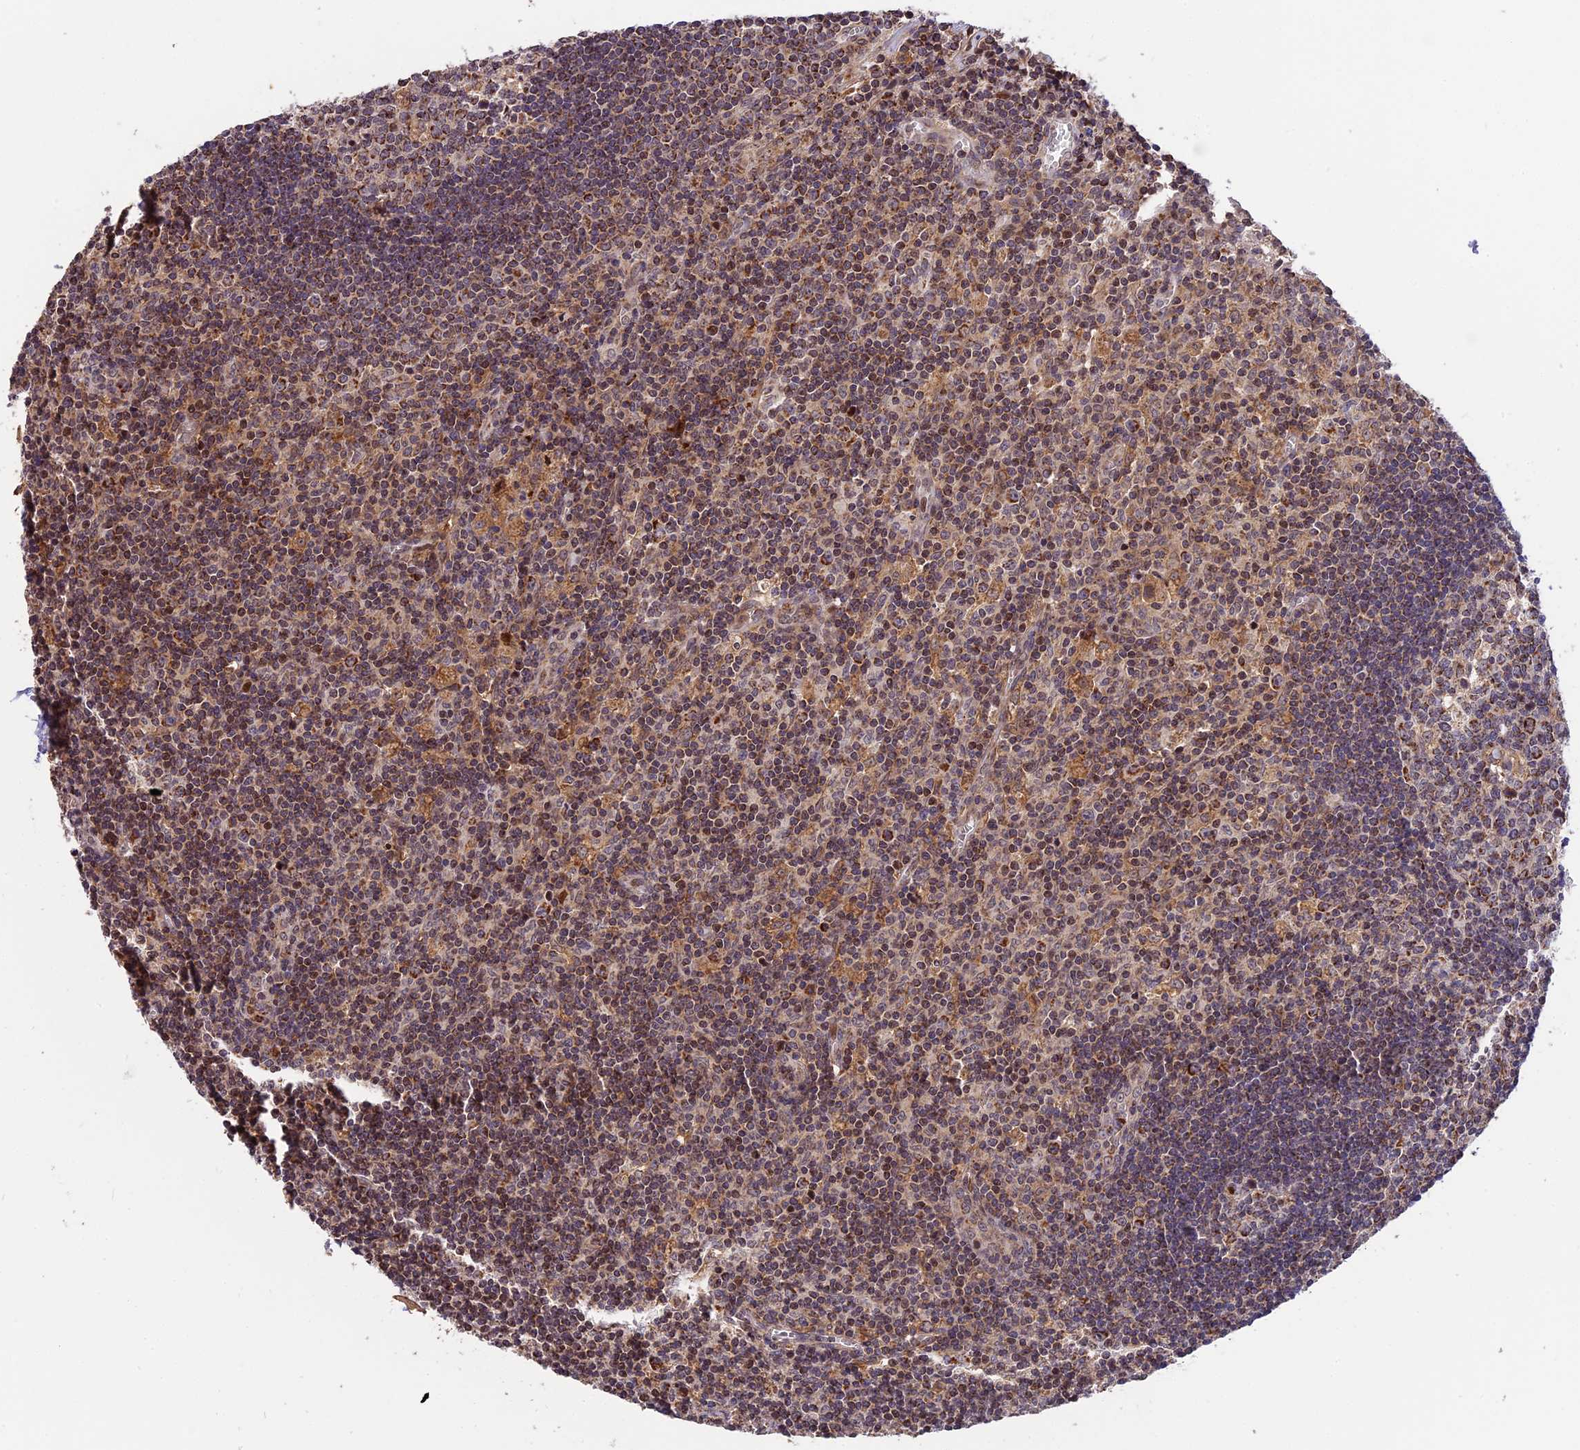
{"staining": {"intensity": "strong", "quantity": "25%-75%", "location": "cytoplasmic/membranous,nuclear"}, "tissue": "lymph node", "cell_type": "Germinal center cells", "image_type": "normal", "snomed": [{"axis": "morphology", "description": "Normal tissue, NOS"}, {"axis": "topography", "description": "Lymph node"}], "caption": "Germinal center cells reveal strong cytoplasmic/membranous,nuclear expression in approximately 25%-75% of cells in unremarkable lymph node.", "gene": "RERGL", "patient": {"sex": "male", "age": 58}}